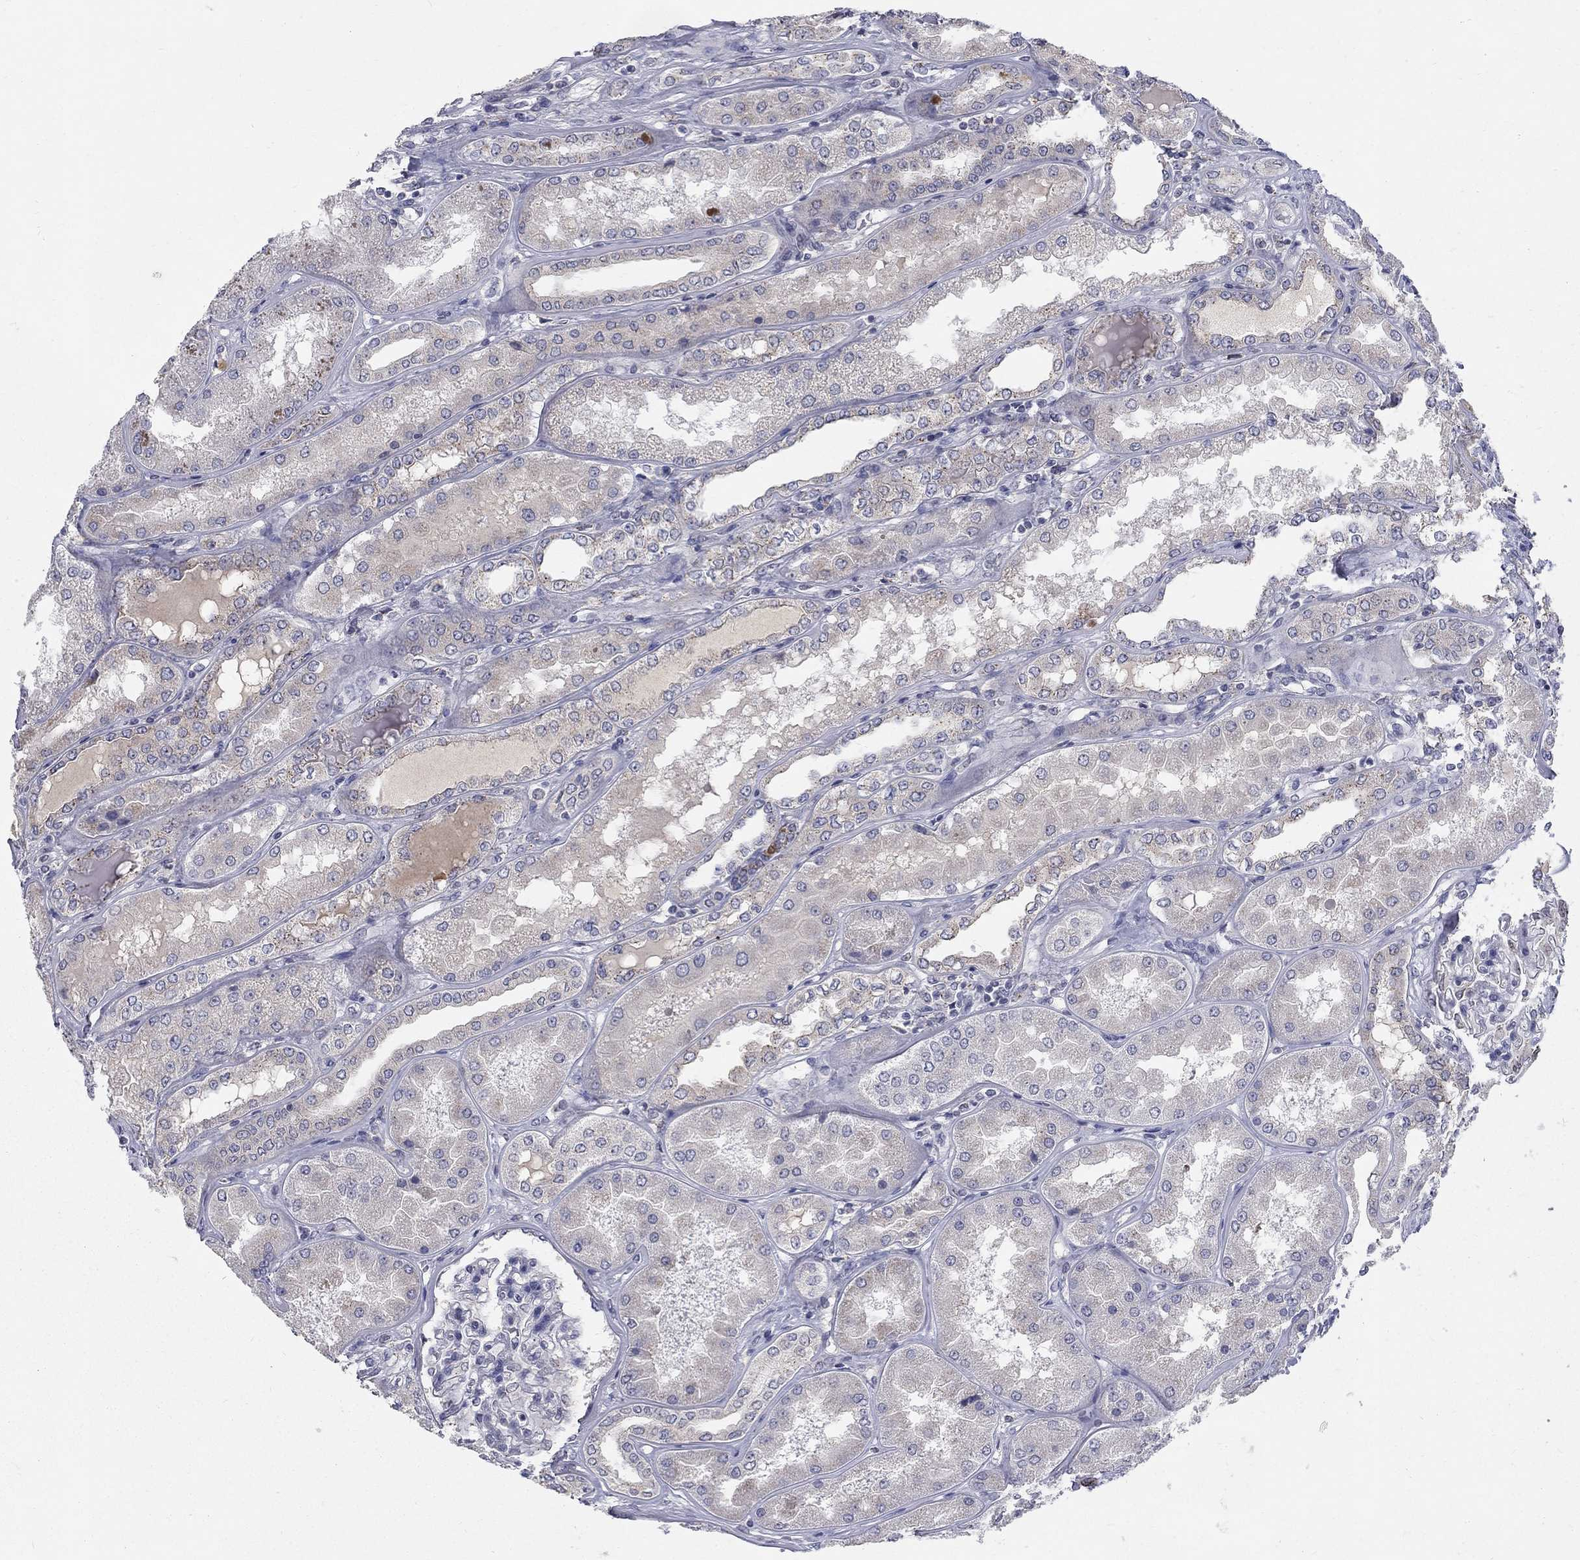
{"staining": {"intensity": "negative", "quantity": "none", "location": "none"}, "tissue": "kidney", "cell_type": "Cells in glomeruli", "image_type": "normal", "snomed": [{"axis": "morphology", "description": "Normal tissue, NOS"}, {"axis": "topography", "description": "Kidney"}], "caption": "This is a photomicrograph of immunohistochemistry (IHC) staining of benign kidney, which shows no positivity in cells in glomeruli. (DAB (3,3'-diaminobenzidine) IHC with hematoxylin counter stain).", "gene": "PANK3", "patient": {"sex": "female", "age": 56}}